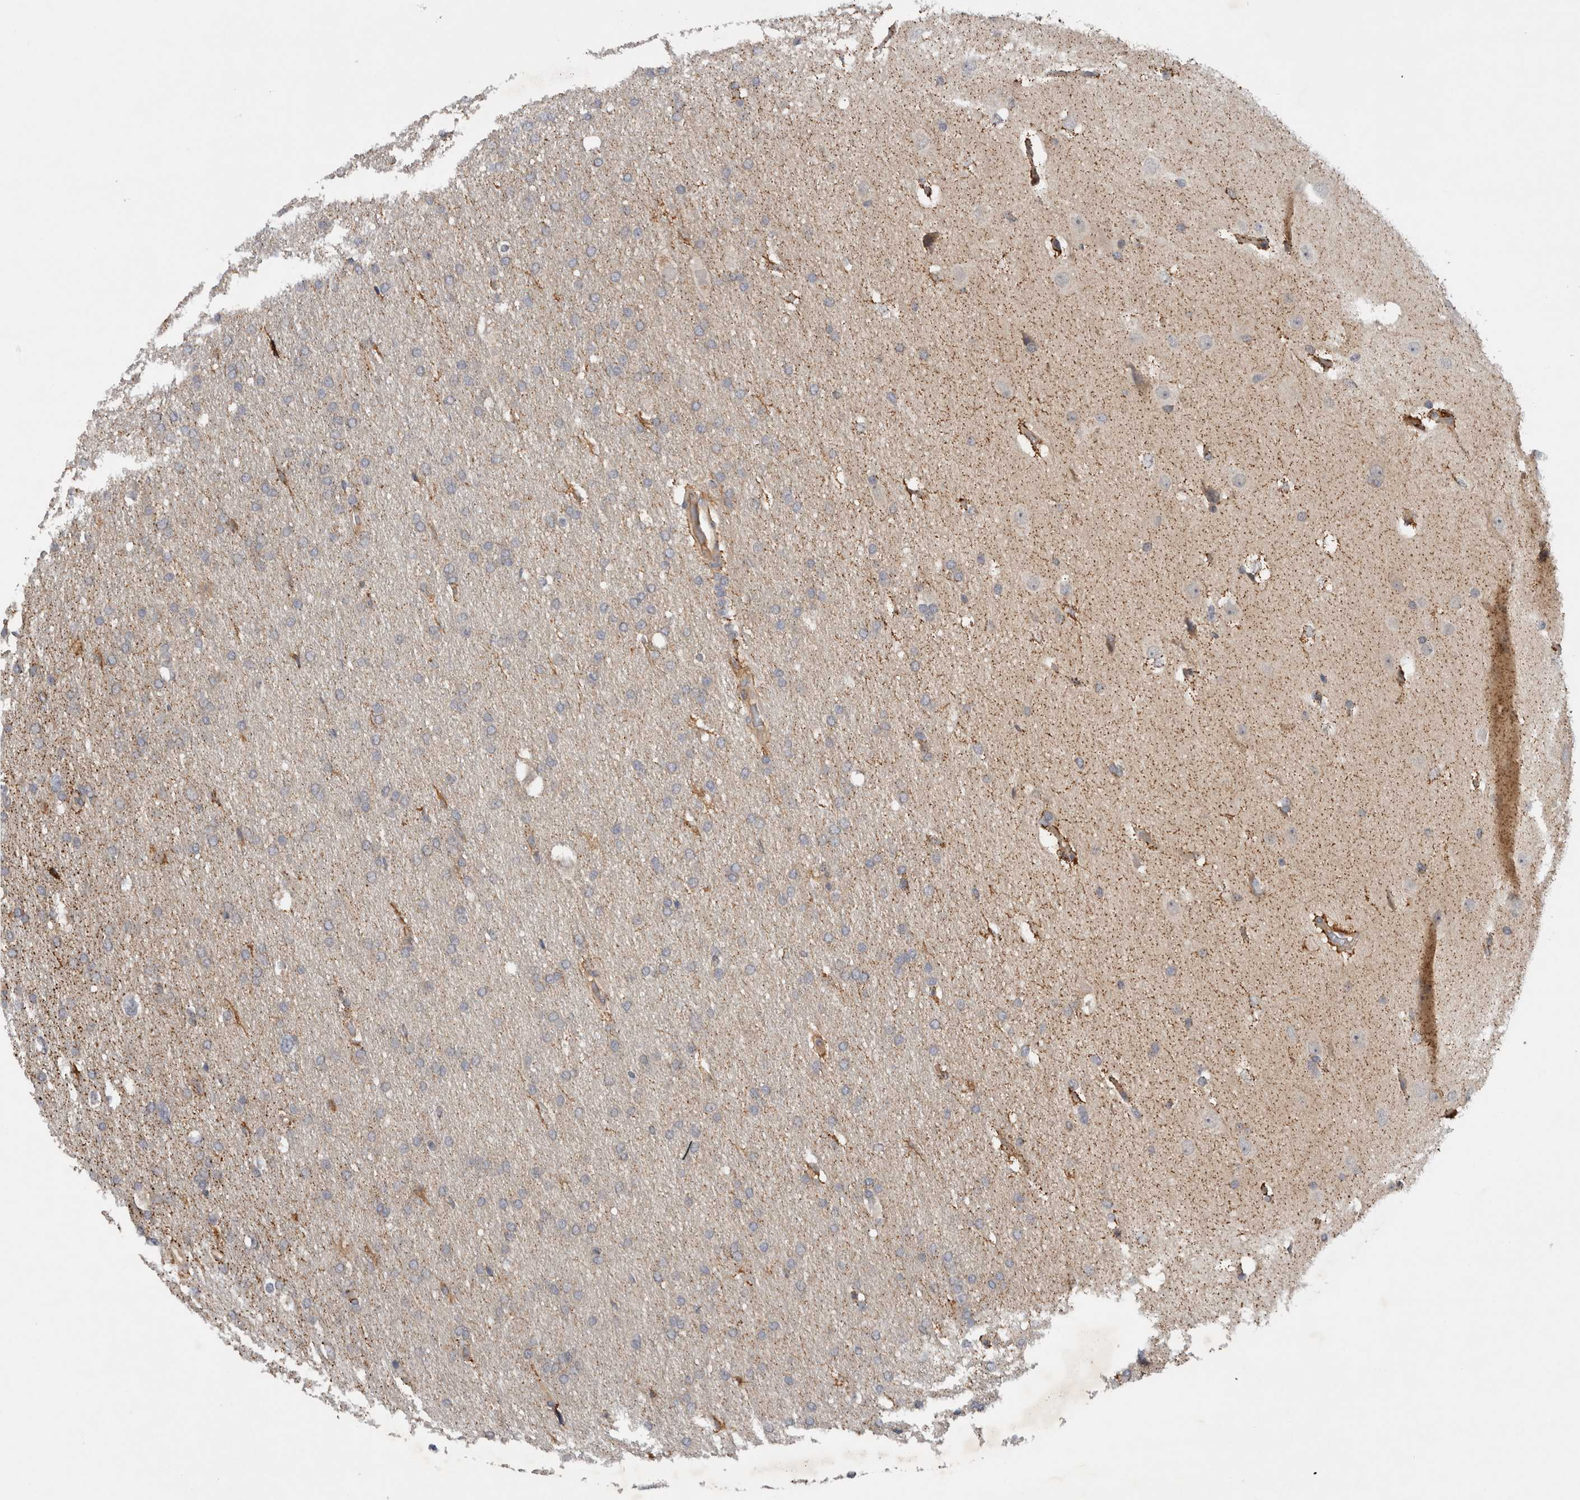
{"staining": {"intensity": "negative", "quantity": "none", "location": "none"}, "tissue": "glioma", "cell_type": "Tumor cells", "image_type": "cancer", "snomed": [{"axis": "morphology", "description": "Glioma, malignant, Low grade"}, {"axis": "topography", "description": "Brain"}], "caption": "Image shows no protein staining in tumor cells of malignant glioma (low-grade) tissue.", "gene": "PDCD2", "patient": {"sex": "female", "age": 37}}